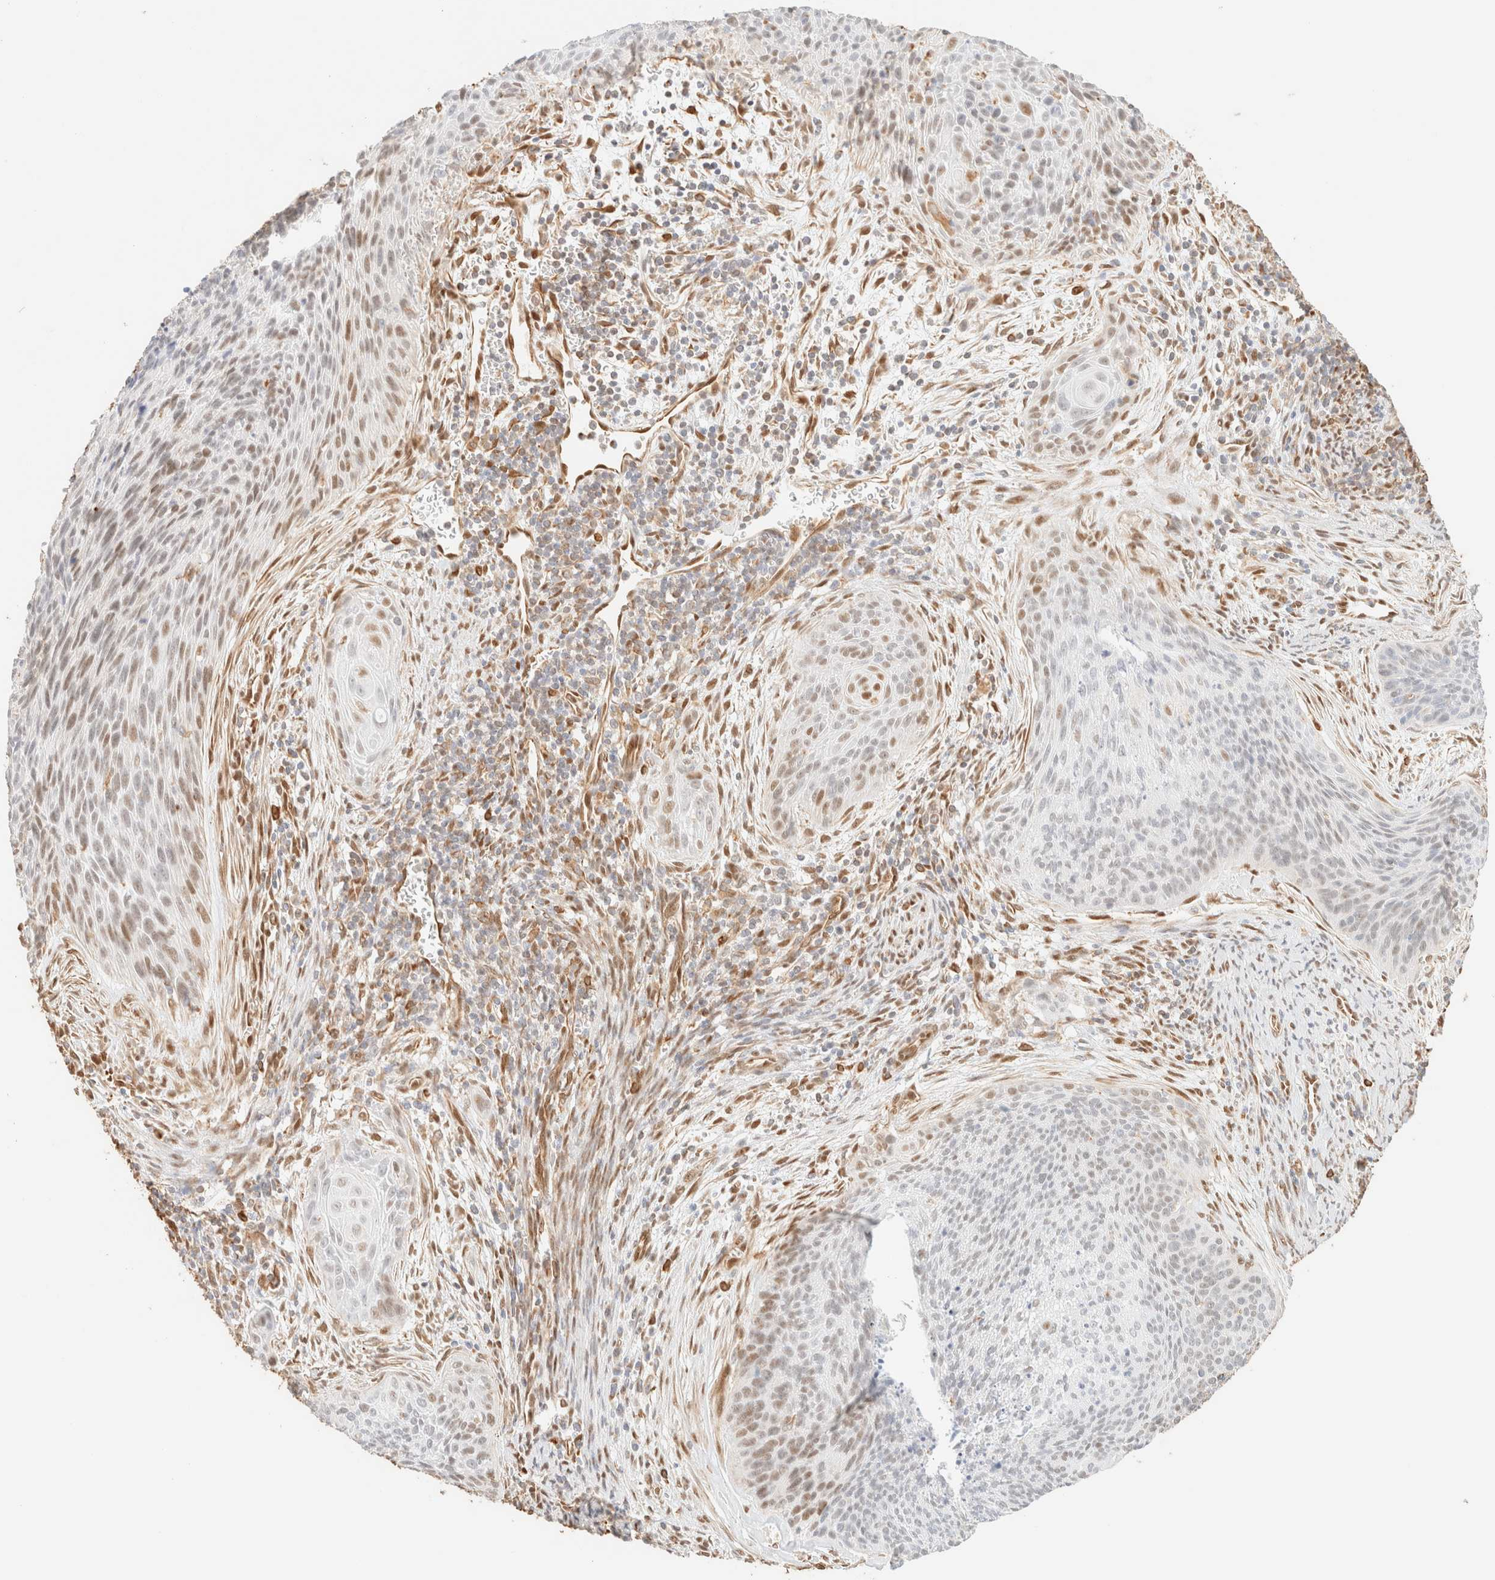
{"staining": {"intensity": "weak", "quantity": "<25%", "location": "nuclear"}, "tissue": "cervical cancer", "cell_type": "Tumor cells", "image_type": "cancer", "snomed": [{"axis": "morphology", "description": "Squamous cell carcinoma, NOS"}, {"axis": "topography", "description": "Cervix"}], "caption": "Photomicrograph shows no protein expression in tumor cells of squamous cell carcinoma (cervical) tissue.", "gene": "ZSCAN18", "patient": {"sex": "female", "age": 55}}